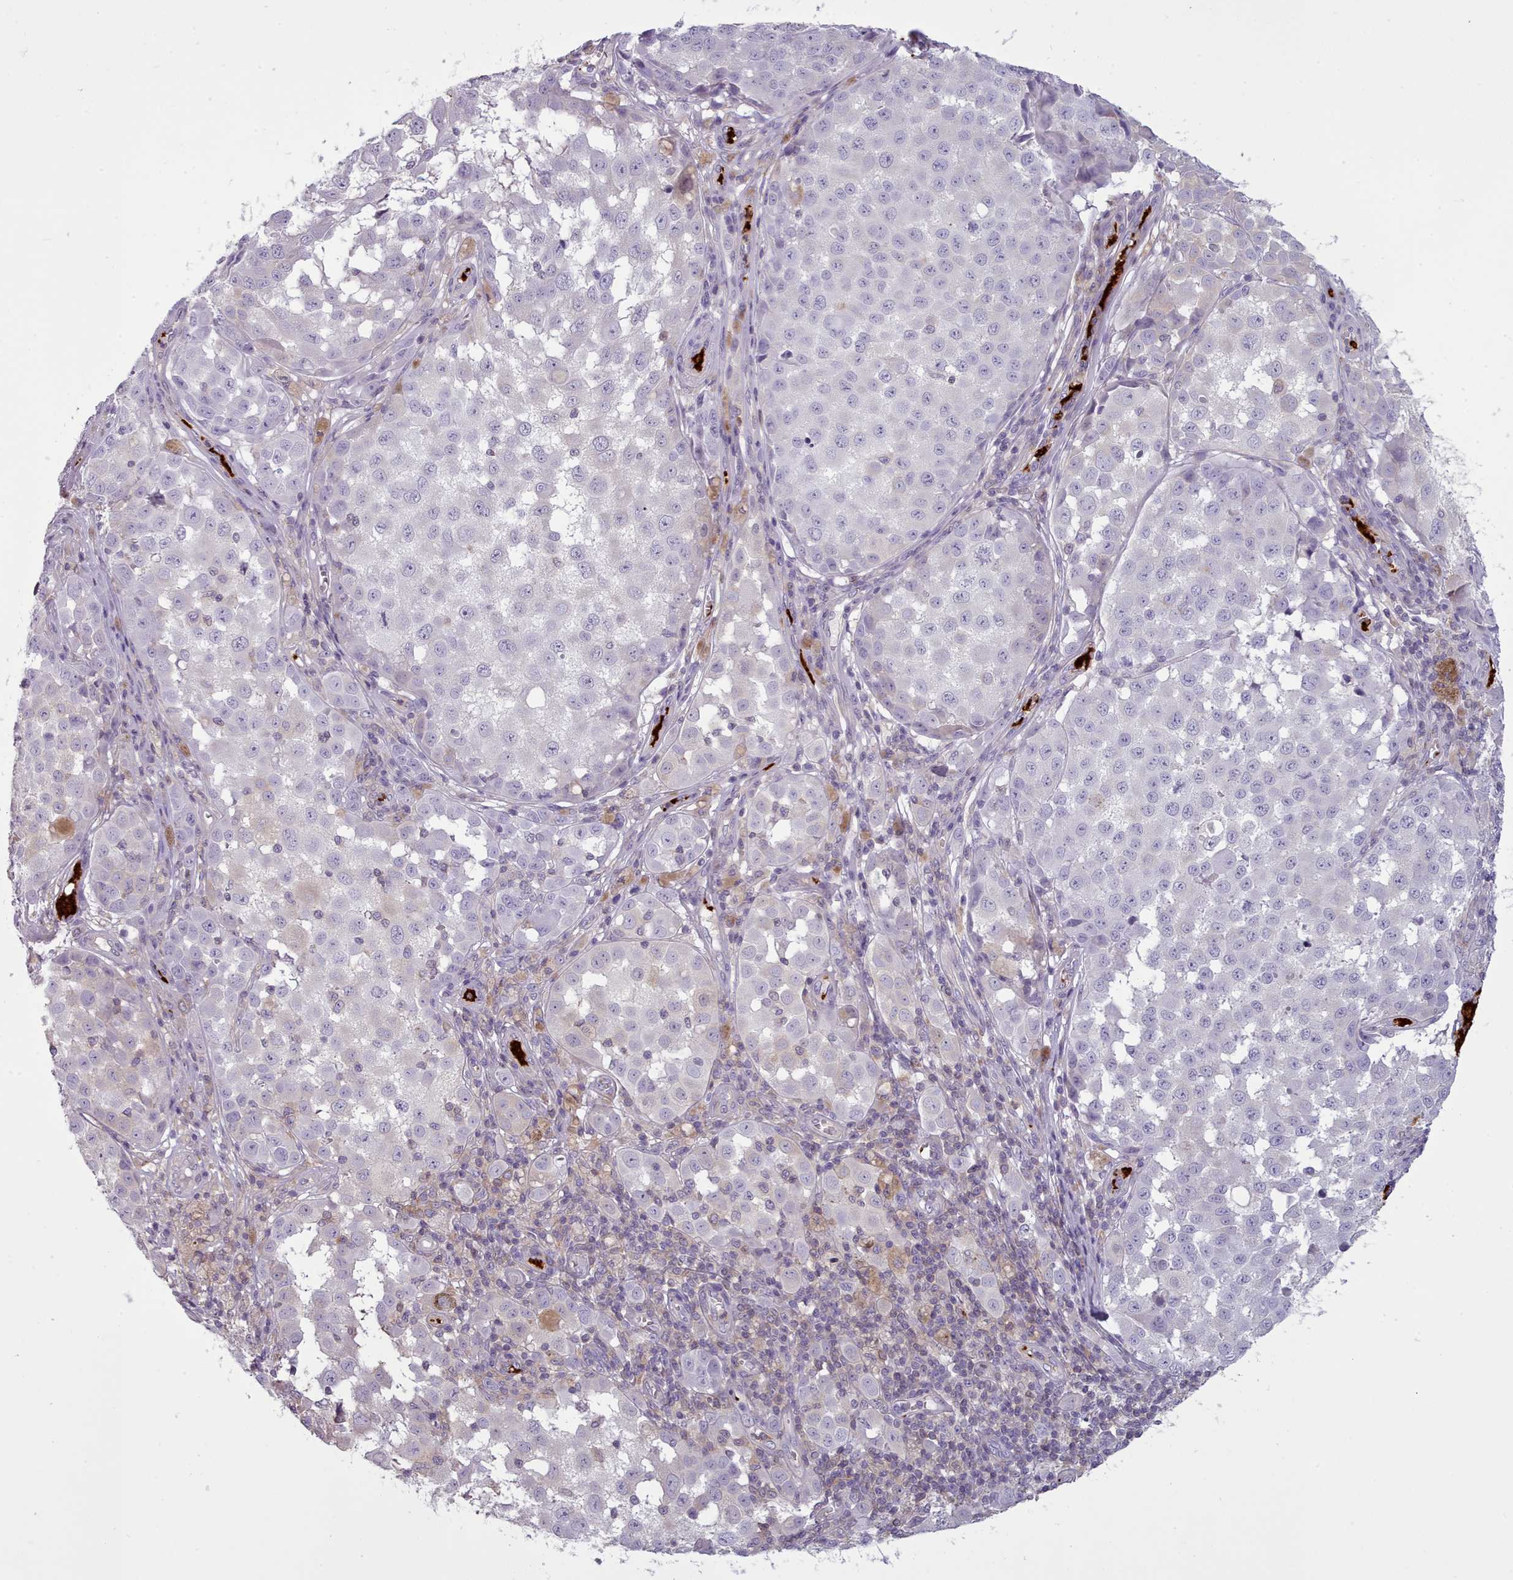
{"staining": {"intensity": "weak", "quantity": "<25%", "location": "cytoplasmic/membranous"}, "tissue": "melanoma", "cell_type": "Tumor cells", "image_type": "cancer", "snomed": [{"axis": "morphology", "description": "Malignant melanoma, NOS"}, {"axis": "topography", "description": "Skin"}], "caption": "Malignant melanoma was stained to show a protein in brown. There is no significant expression in tumor cells. The staining is performed using DAB brown chromogen with nuclei counter-stained in using hematoxylin.", "gene": "NDST2", "patient": {"sex": "male", "age": 64}}